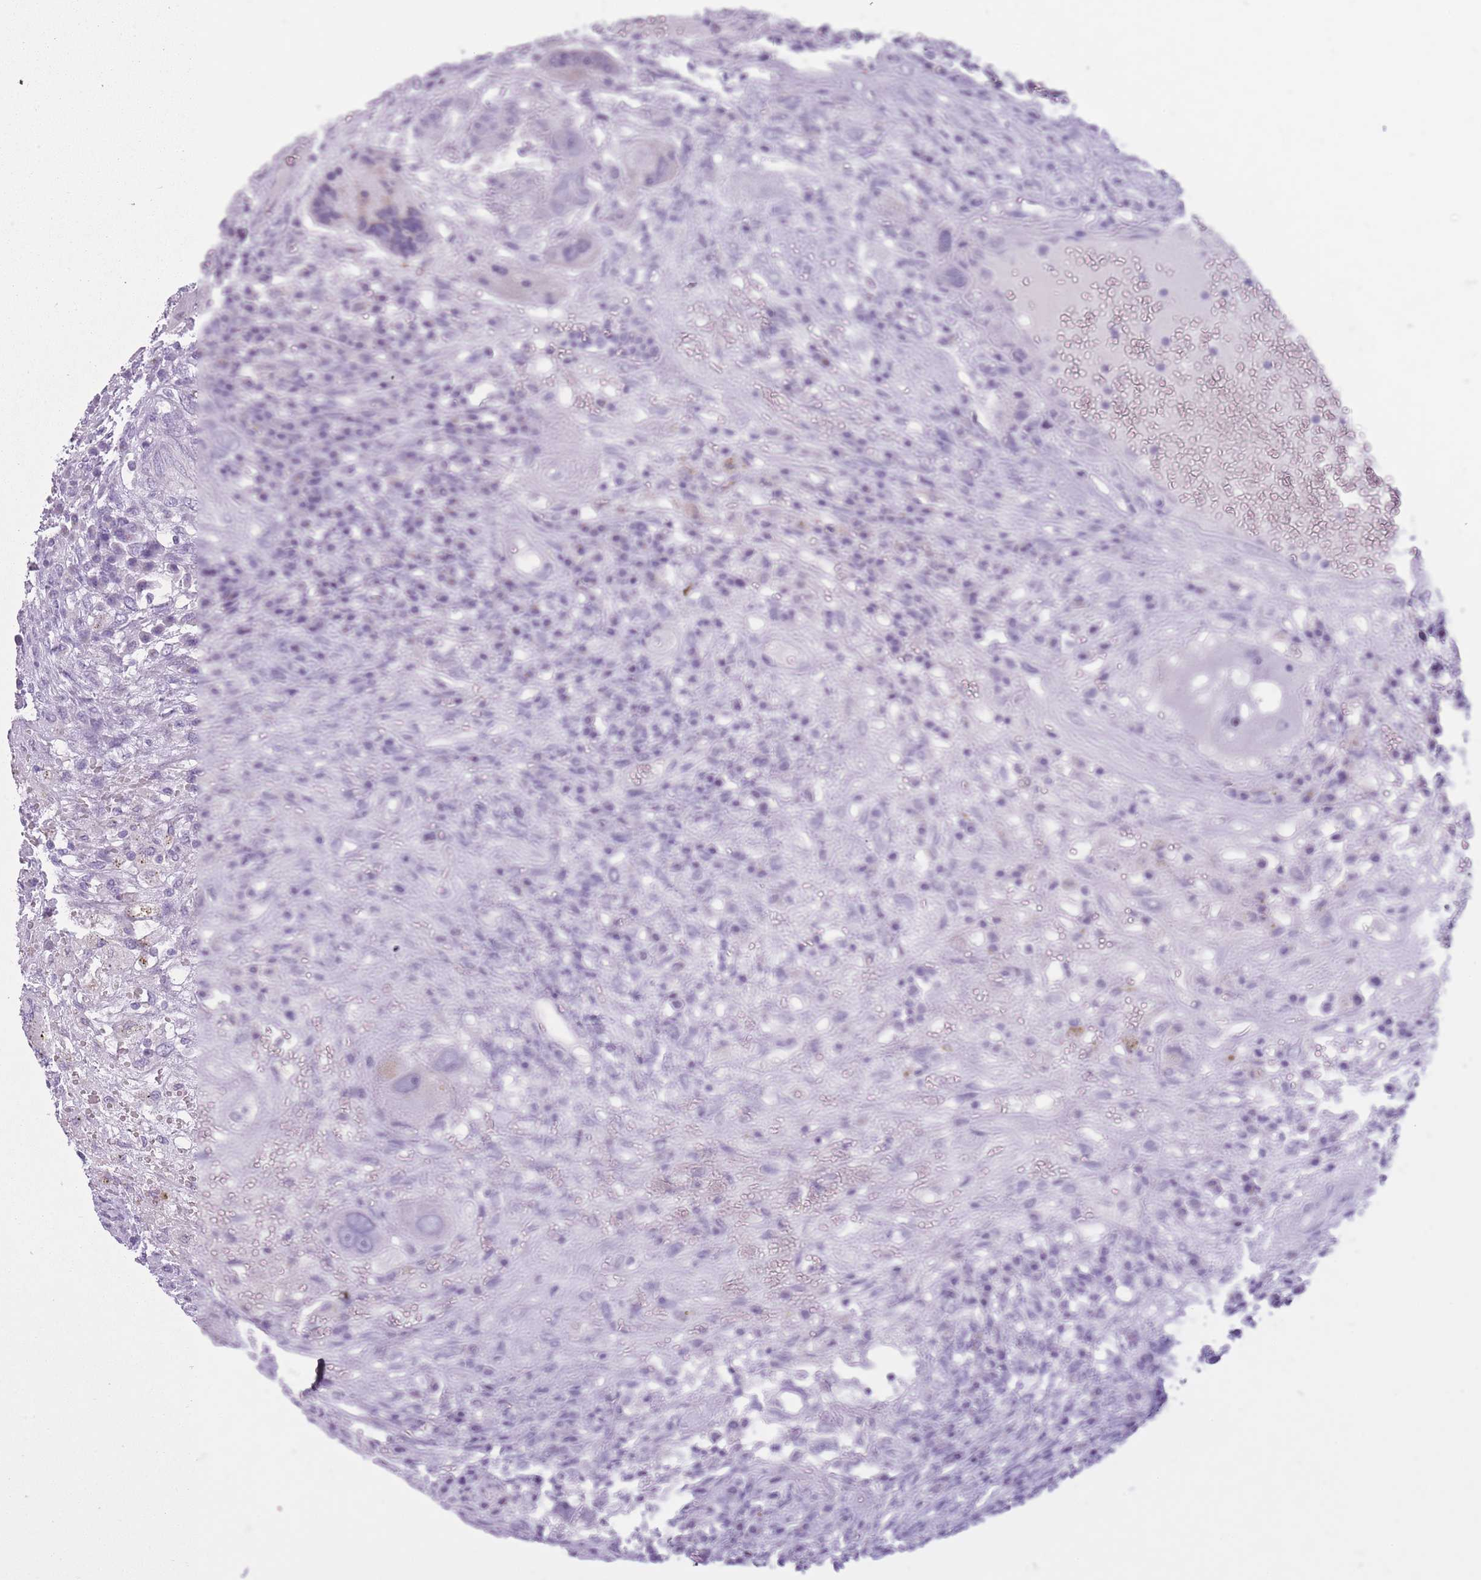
{"staining": {"intensity": "negative", "quantity": "none", "location": "none"}, "tissue": "testis cancer", "cell_type": "Tumor cells", "image_type": "cancer", "snomed": [{"axis": "morphology", "description": "Carcinoma, Embryonal, NOS"}, {"axis": "topography", "description": "Testis"}], "caption": "An image of human testis cancer is negative for staining in tumor cells. The staining was performed using DAB to visualize the protein expression in brown, while the nuclei were stained in blue with hematoxylin (Magnification: 20x).", "gene": "GOLGA6D", "patient": {"sex": "male", "age": 26}}